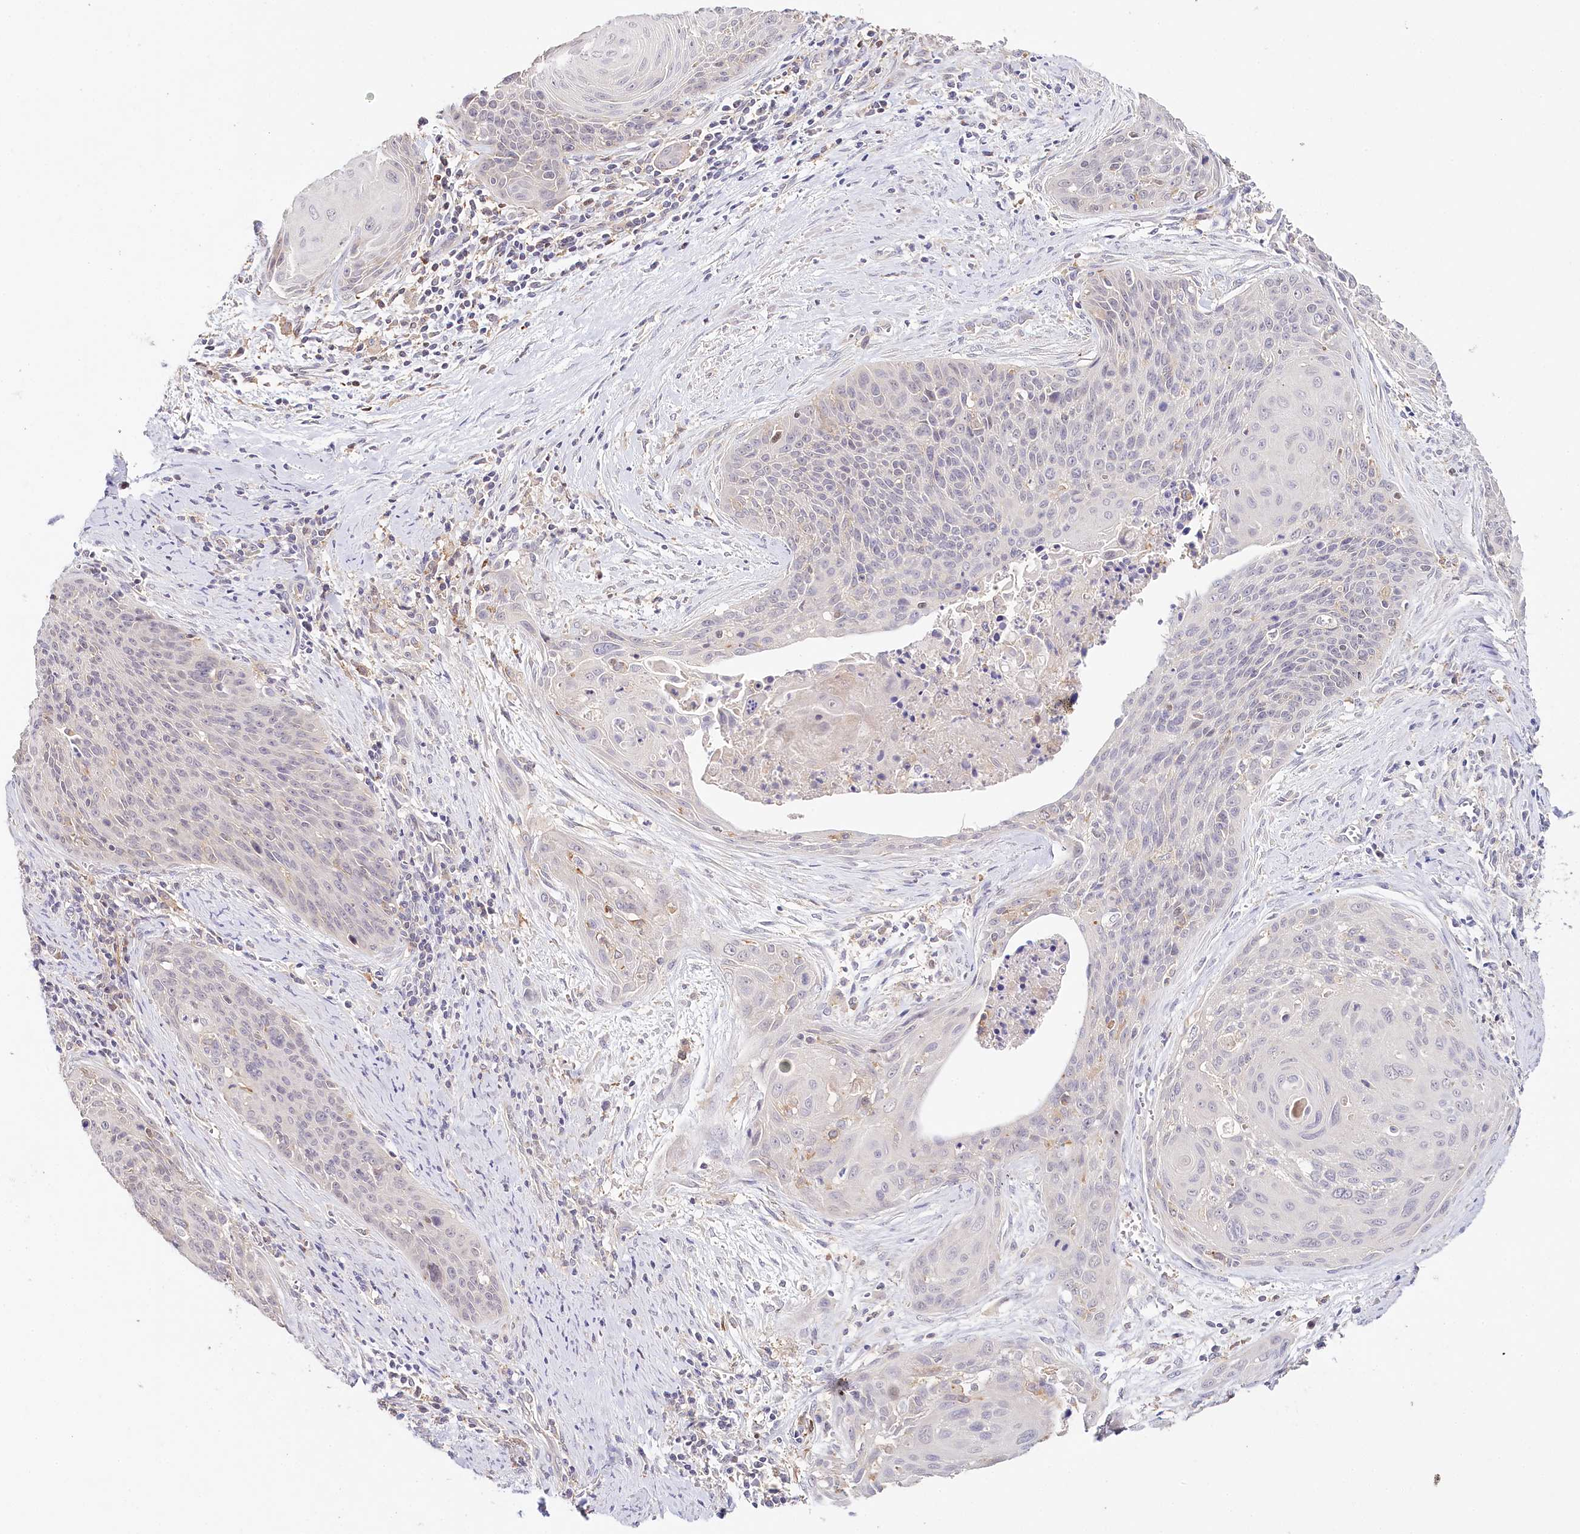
{"staining": {"intensity": "negative", "quantity": "none", "location": "none"}, "tissue": "cervical cancer", "cell_type": "Tumor cells", "image_type": "cancer", "snomed": [{"axis": "morphology", "description": "Squamous cell carcinoma, NOS"}, {"axis": "topography", "description": "Cervix"}], "caption": "This is an immunohistochemistry histopathology image of human squamous cell carcinoma (cervical). There is no expression in tumor cells.", "gene": "DAPK1", "patient": {"sex": "female", "age": 55}}